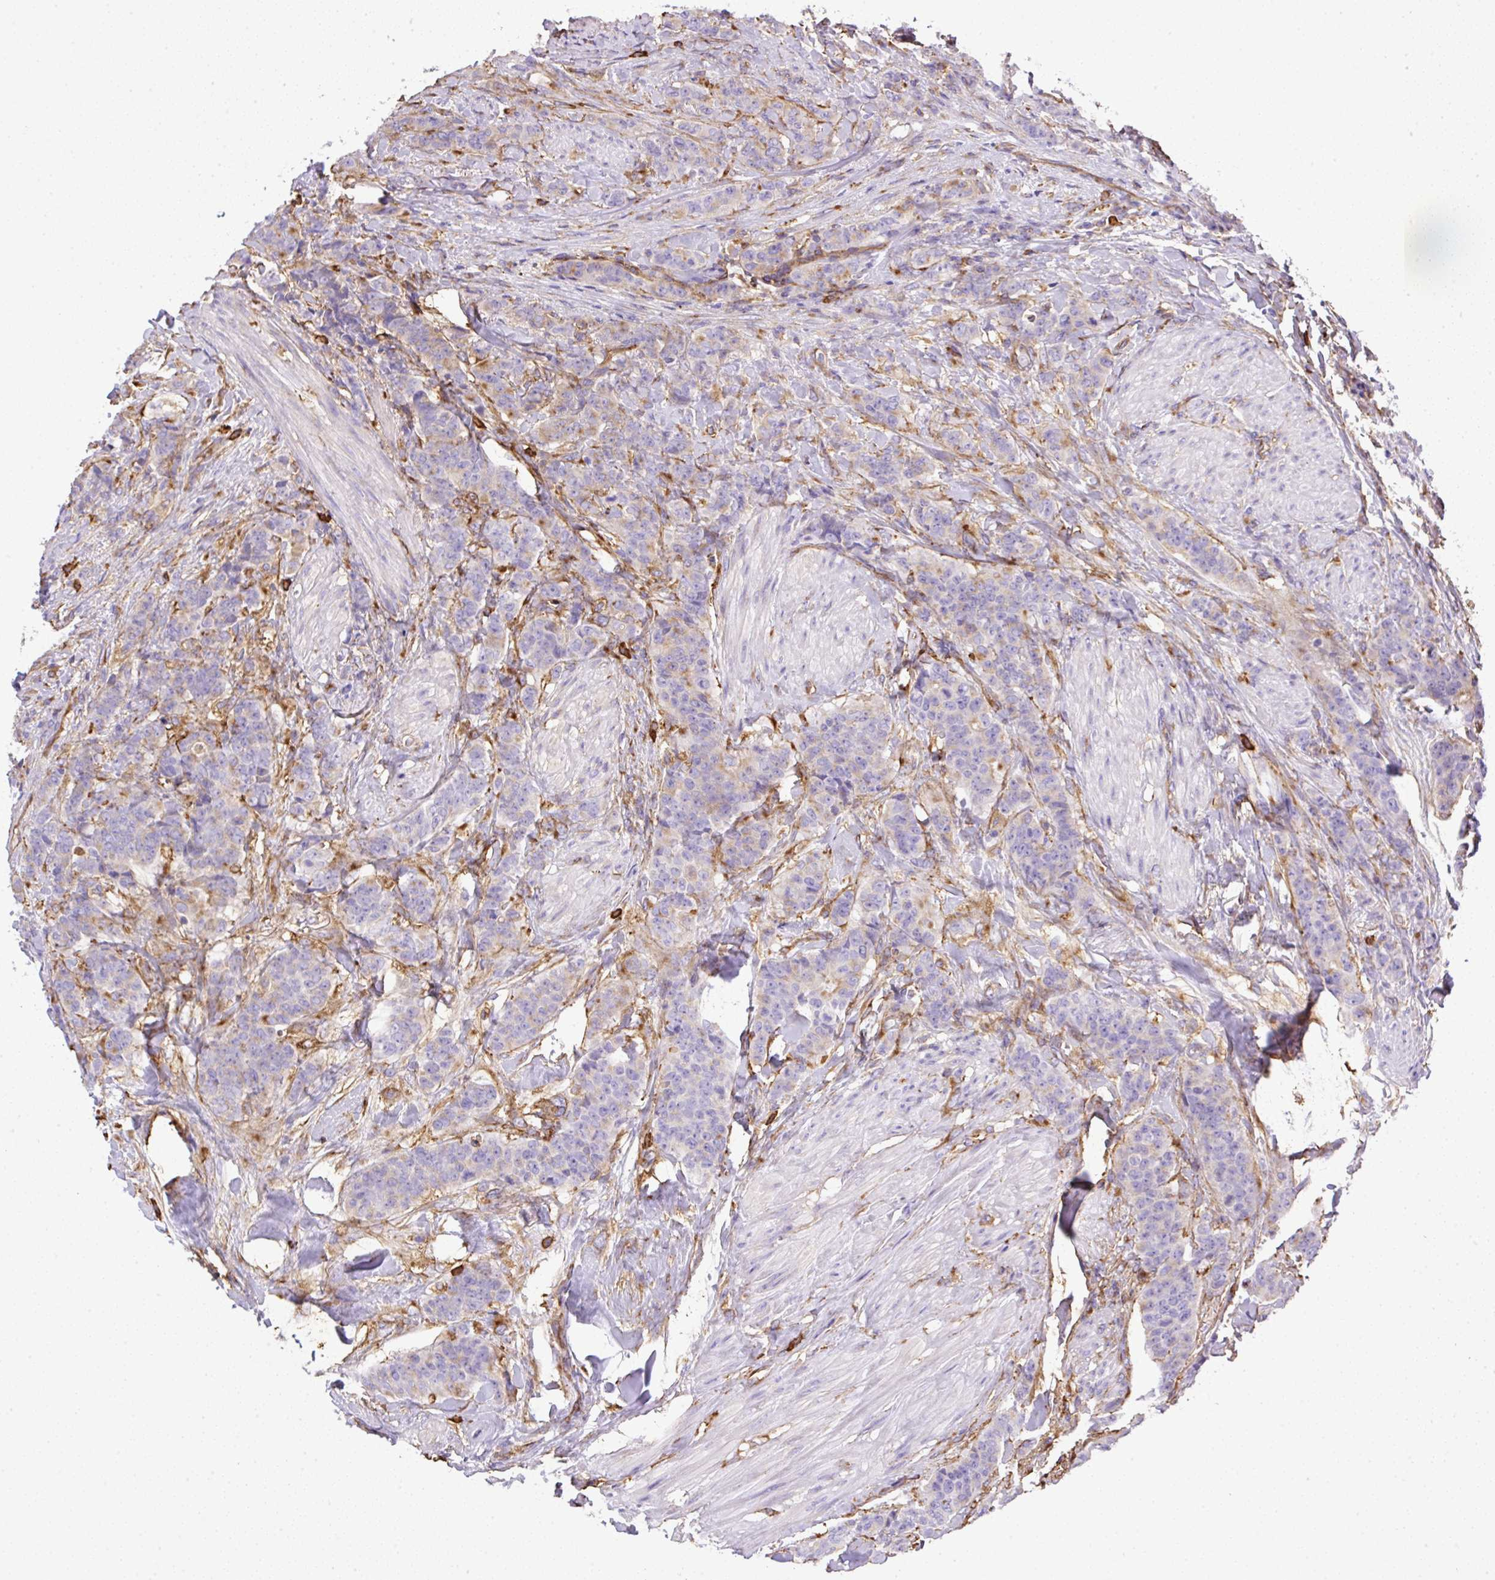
{"staining": {"intensity": "negative", "quantity": "none", "location": "none"}, "tissue": "breast cancer", "cell_type": "Tumor cells", "image_type": "cancer", "snomed": [{"axis": "morphology", "description": "Duct carcinoma"}, {"axis": "topography", "description": "Breast"}], "caption": "DAB immunohistochemical staining of human breast invasive ductal carcinoma displays no significant expression in tumor cells.", "gene": "MAGEB5", "patient": {"sex": "female", "age": 40}}